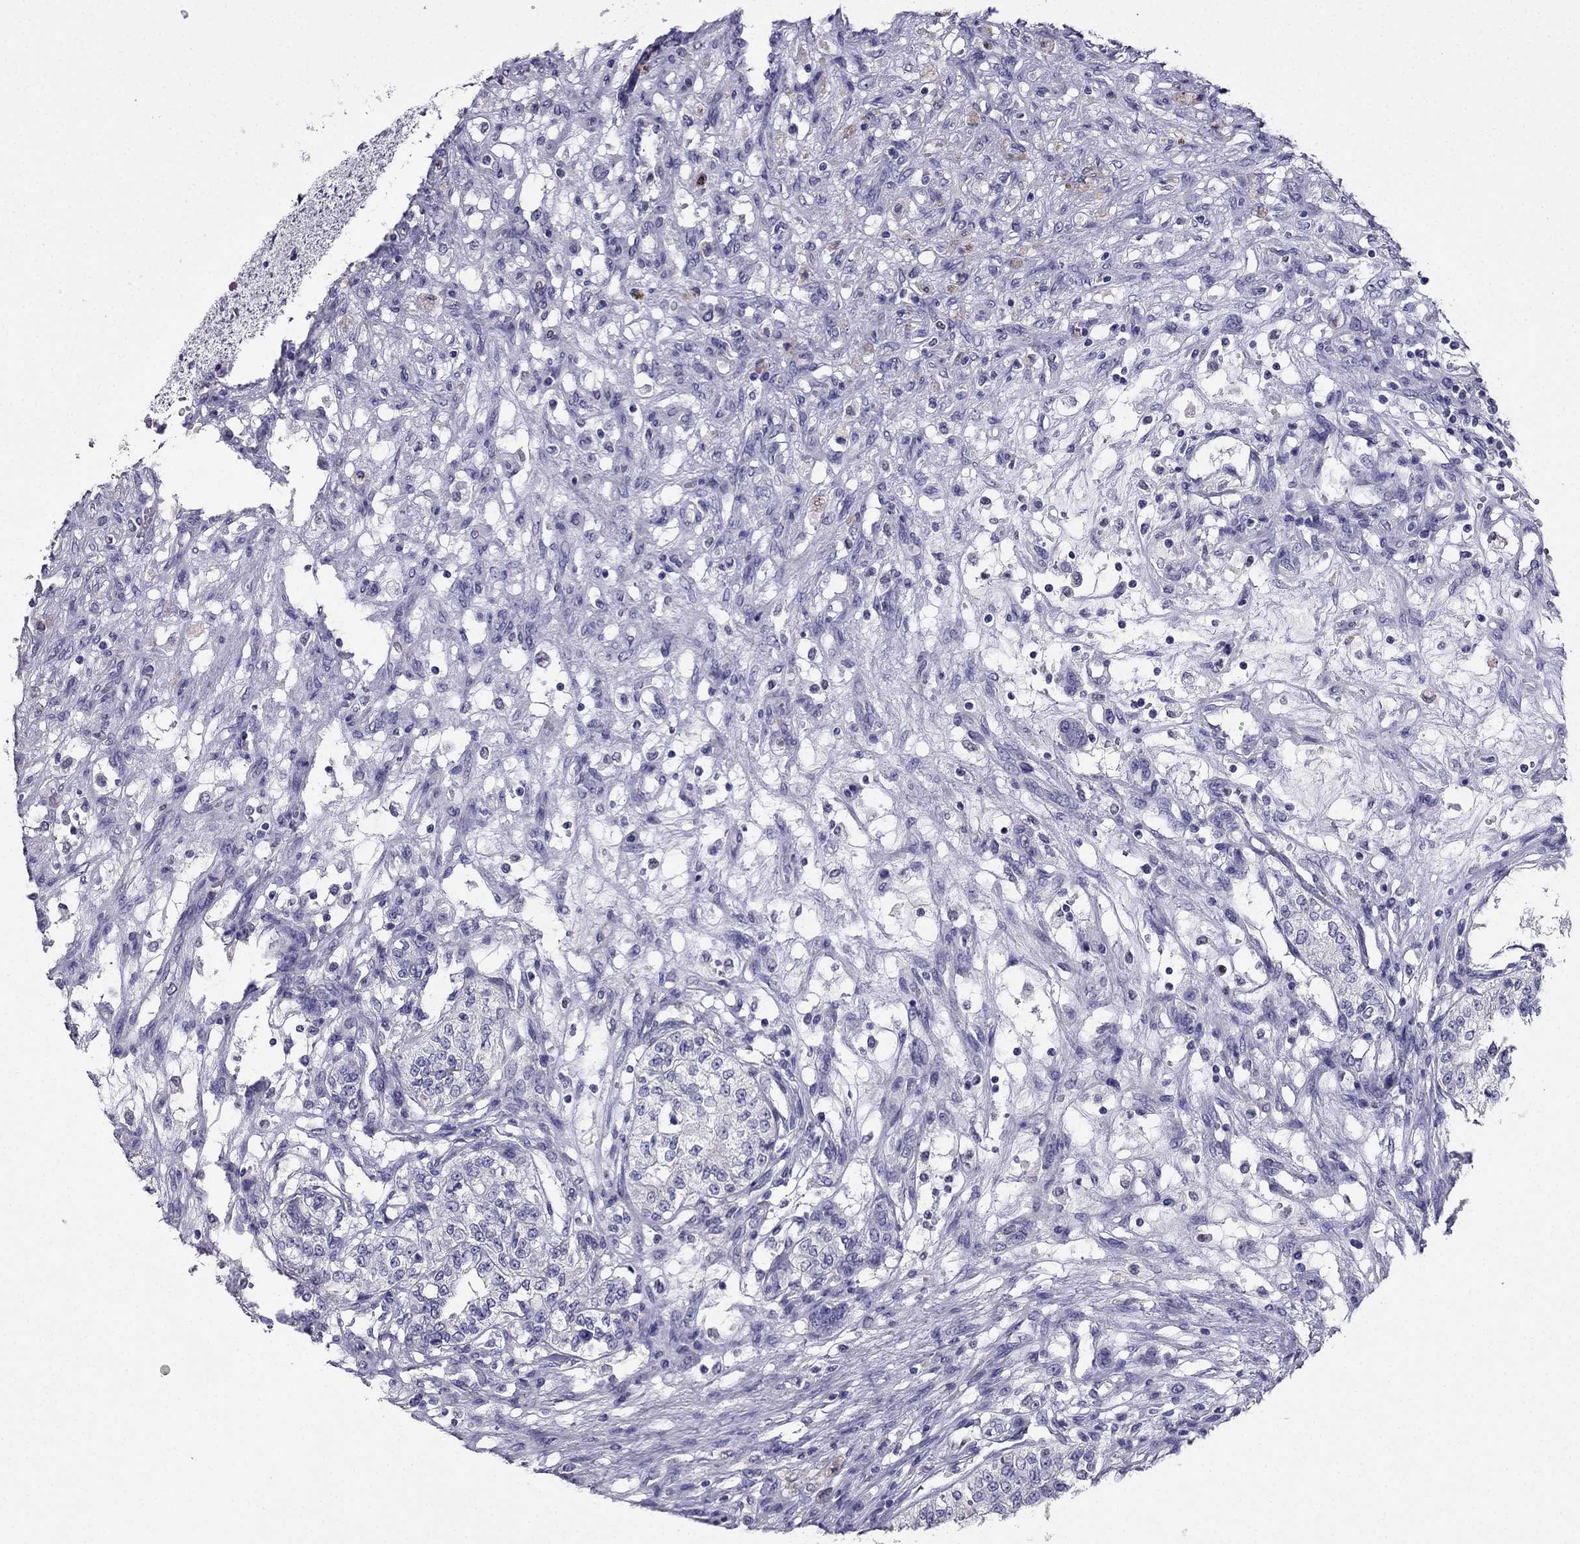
{"staining": {"intensity": "negative", "quantity": "none", "location": "none"}, "tissue": "renal cancer", "cell_type": "Tumor cells", "image_type": "cancer", "snomed": [{"axis": "morphology", "description": "Adenocarcinoma, NOS"}, {"axis": "topography", "description": "Kidney"}], "caption": "Renal cancer stained for a protein using immunohistochemistry (IHC) exhibits no positivity tumor cells.", "gene": "ARID3A", "patient": {"sex": "female", "age": 63}}